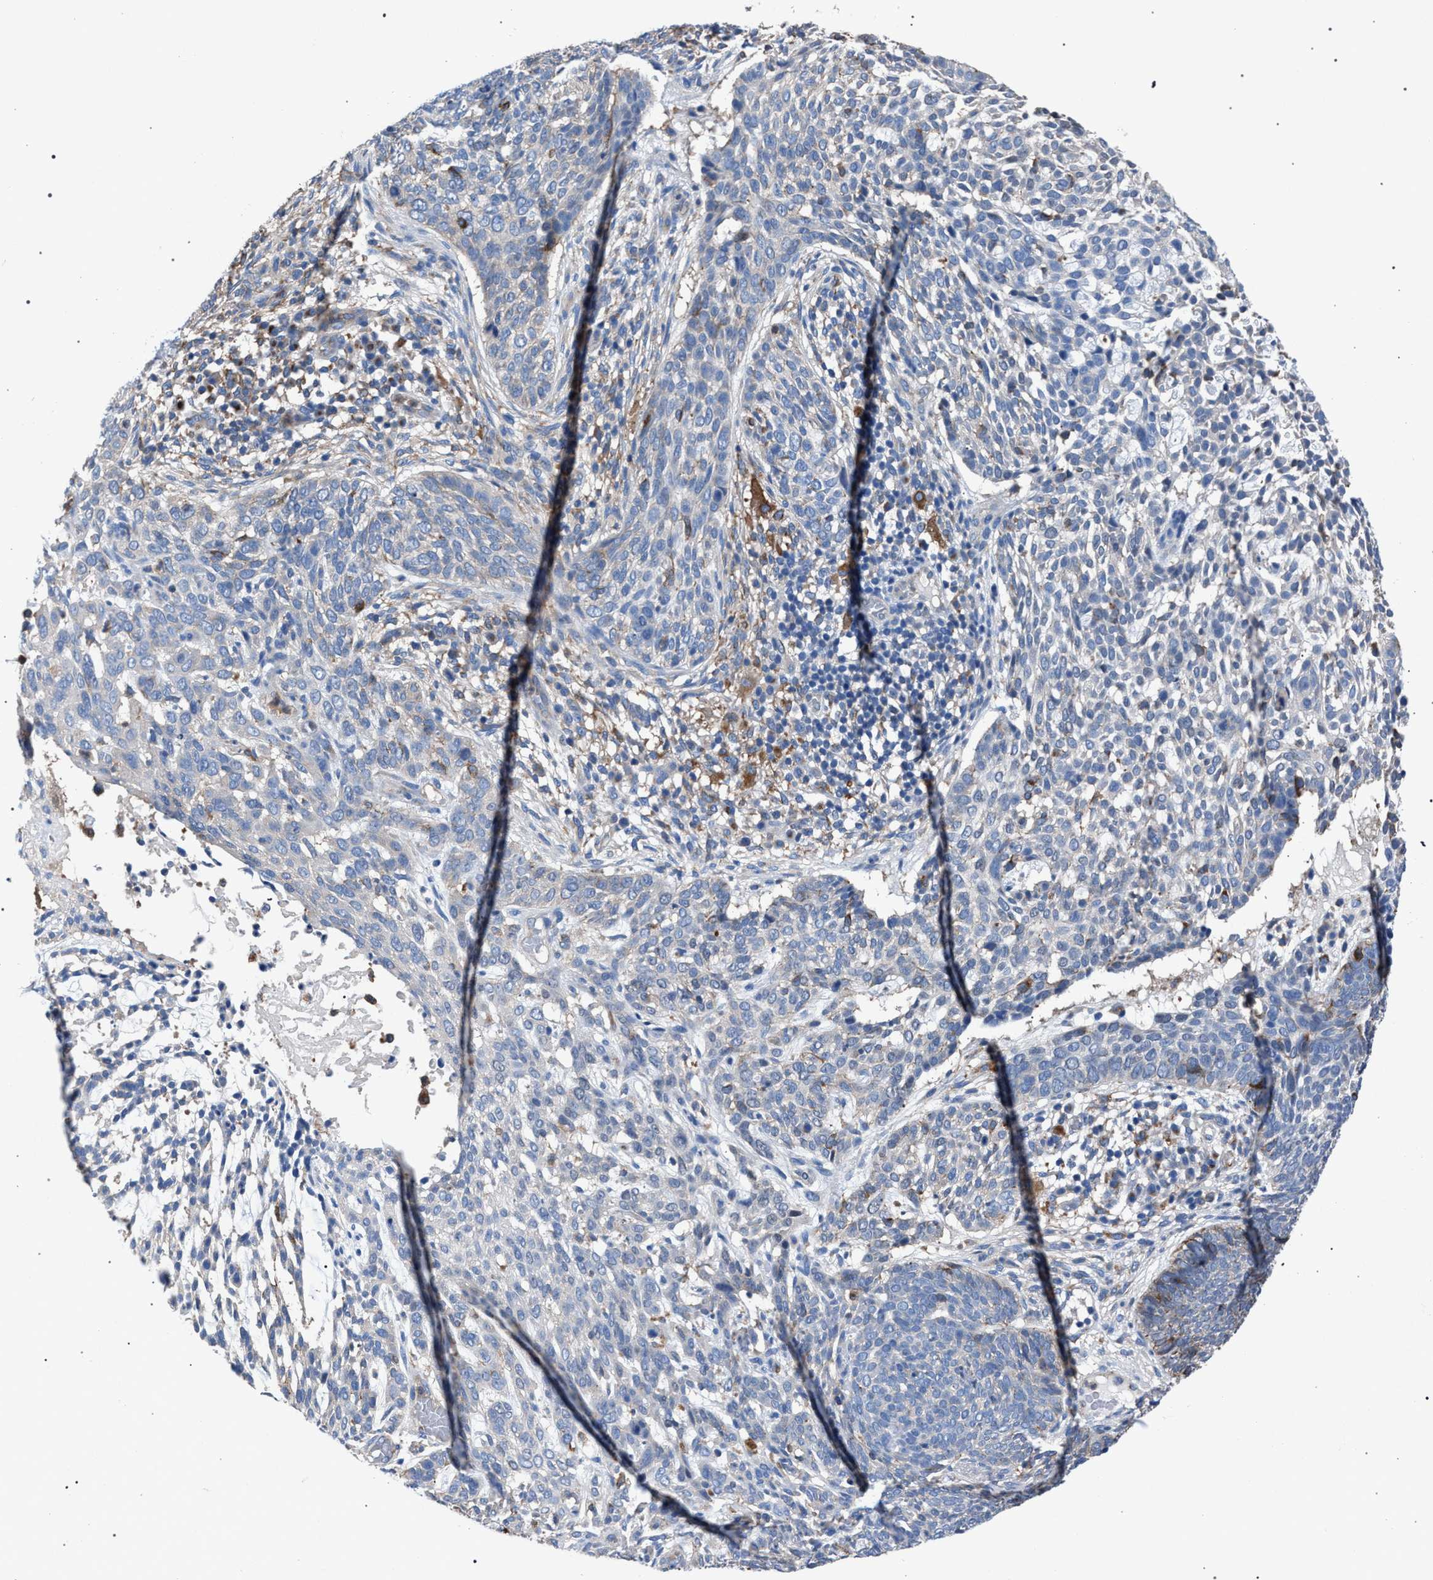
{"staining": {"intensity": "negative", "quantity": "none", "location": "none"}, "tissue": "skin cancer", "cell_type": "Tumor cells", "image_type": "cancer", "snomed": [{"axis": "morphology", "description": "Basal cell carcinoma"}, {"axis": "topography", "description": "Skin"}], "caption": "An image of human skin cancer is negative for staining in tumor cells. The staining was performed using DAB (3,3'-diaminobenzidine) to visualize the protein expression in brown, while the nuclei were stained in blue with hematoxylin (Magnification: 20x).", "gene": "ATP6V0A1", "patient": {"sex": "female", "age": 64}}